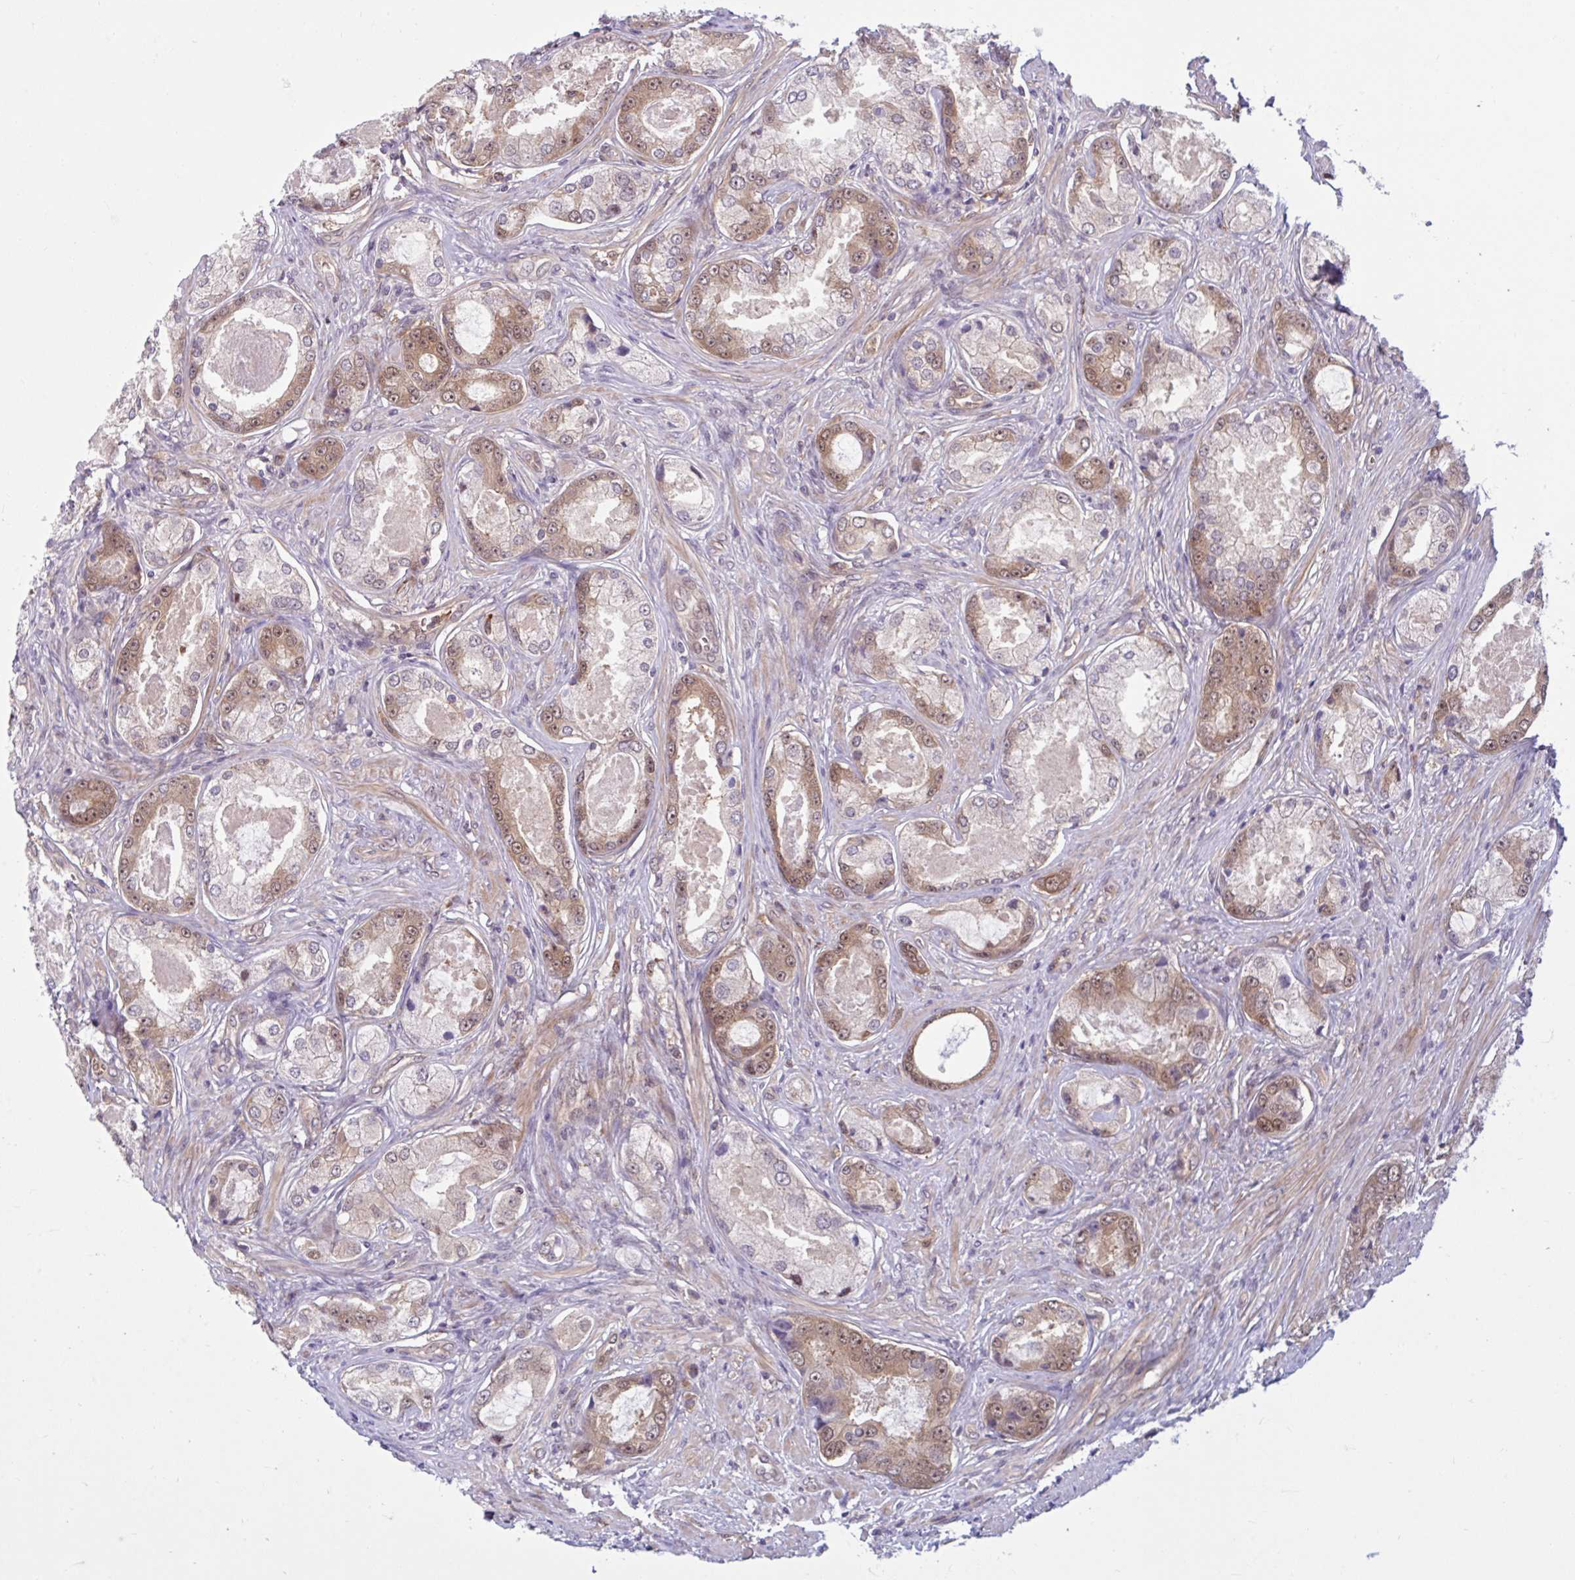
{"staining": {"intensity": "moderate", "quantity": "25%-75%", "location": "cytoplasmic/membranous,nuclear"}, "tissue": "prostate cancer", "cell_type": "Tumor cells", "image_type": "cancer", "snomed": [{"axis": "morphology", "description": "Adenocarcinoma, Low grade"}, {"axis": "topography", "description": "Prostate"}], "caption": "Prostate adenocarcinoma (low-grade) tissue shows moderate cytoplasmic/membranous and nuclear staining in approximately 25%-75% of tumor cells, visualized by immunohistochemistry.", "gene": "HMBS", "patient": {"sex": "male", "age": 68}}